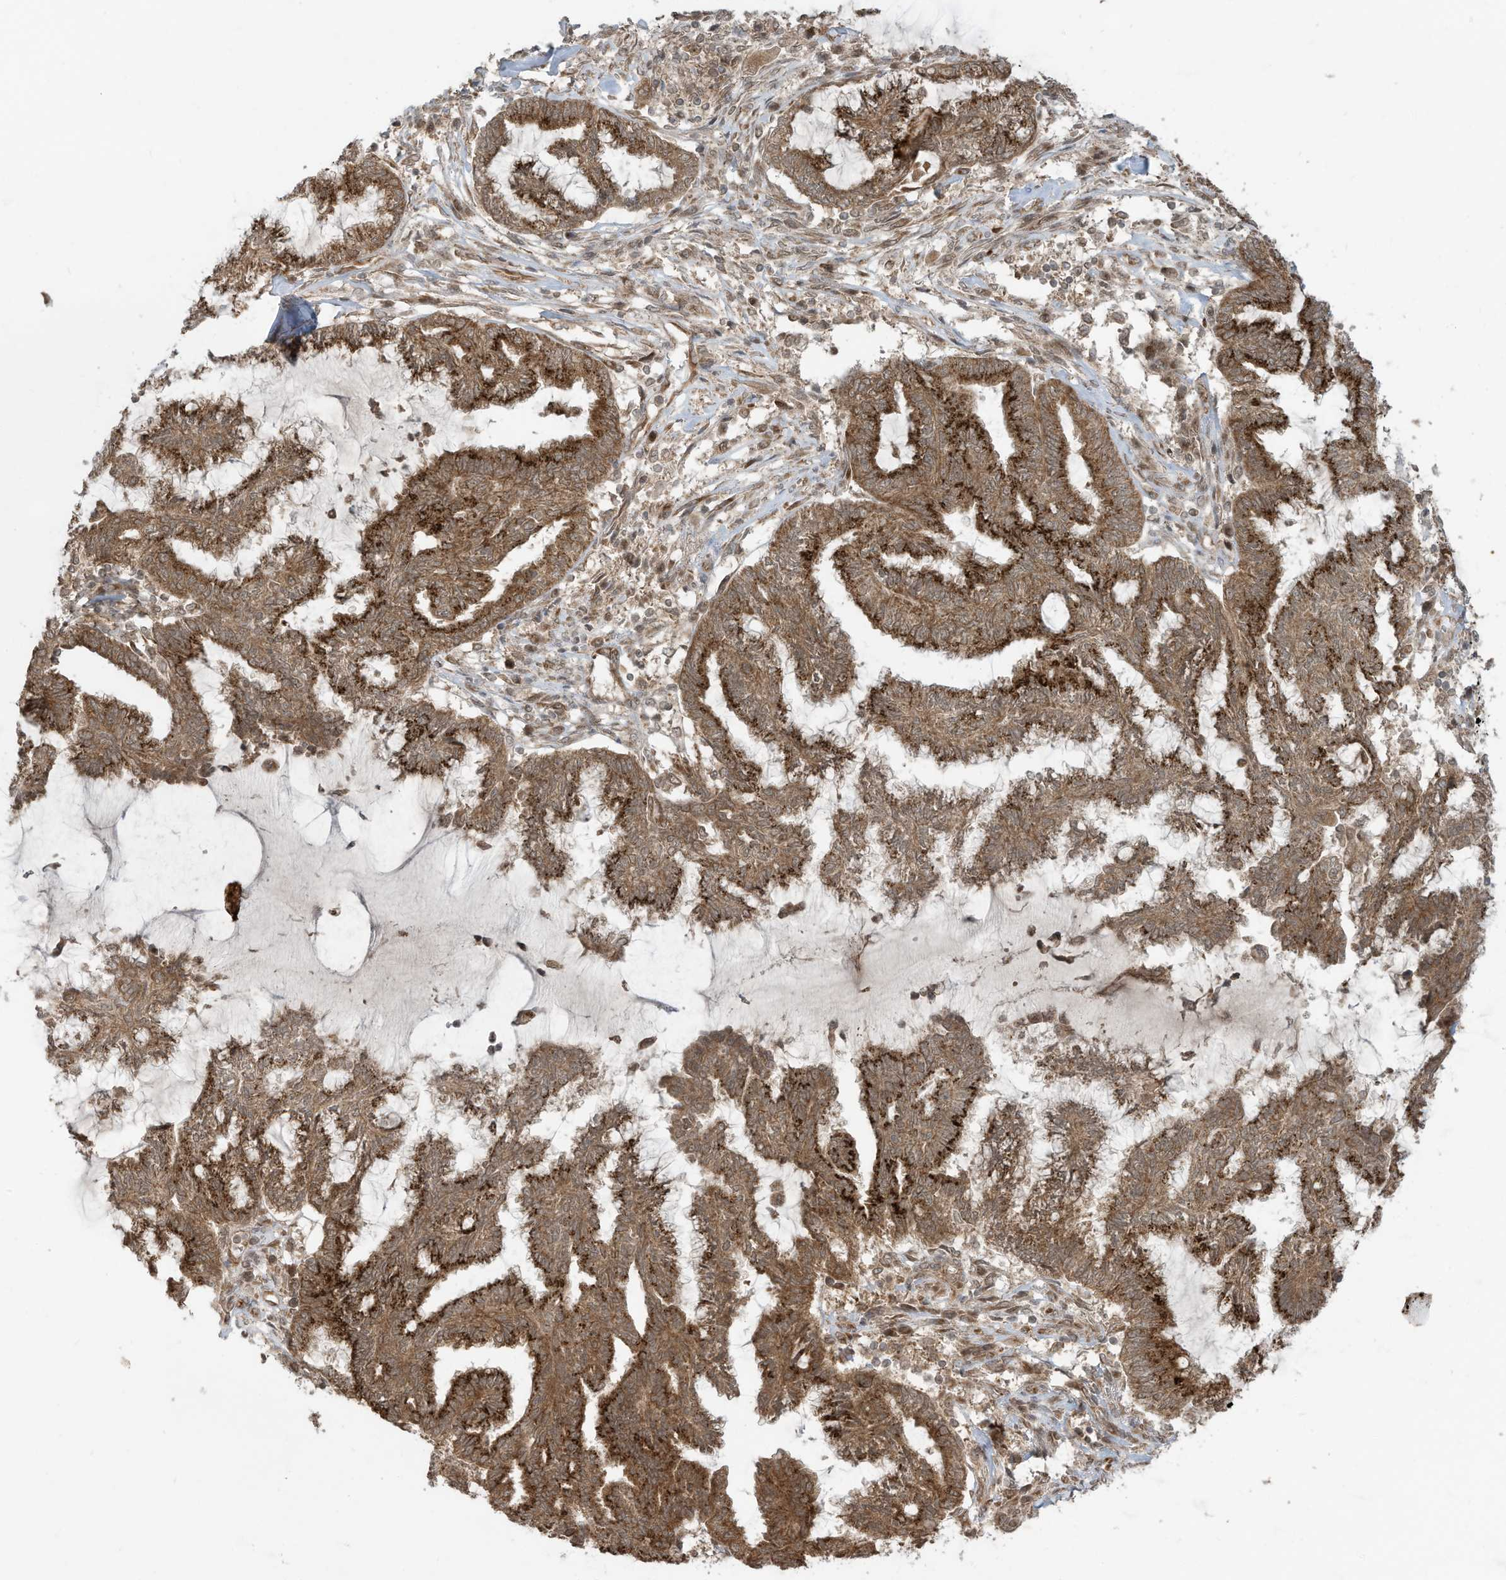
{"staining": {"intensity": "moderate", "quantity": ">75%", "location": "cytoplasmic/membranous"}, "tissue": "endometrial cancer", "cell_type": "Tumor cells", "image_type": "cancer", "snomed": [{"axis": "morphology", "description": "Adenocarcinoma, NOS"}, {"axis": "topography", "description": "Endometrium"}], "caption": "A micrograph of endometrial cancer stained for a protein reveals moderate cytoplasmic/membranous brown staining in tumor cells.", "gene": "TRIM67", "patient": {"sex": "female", "age": 86}}